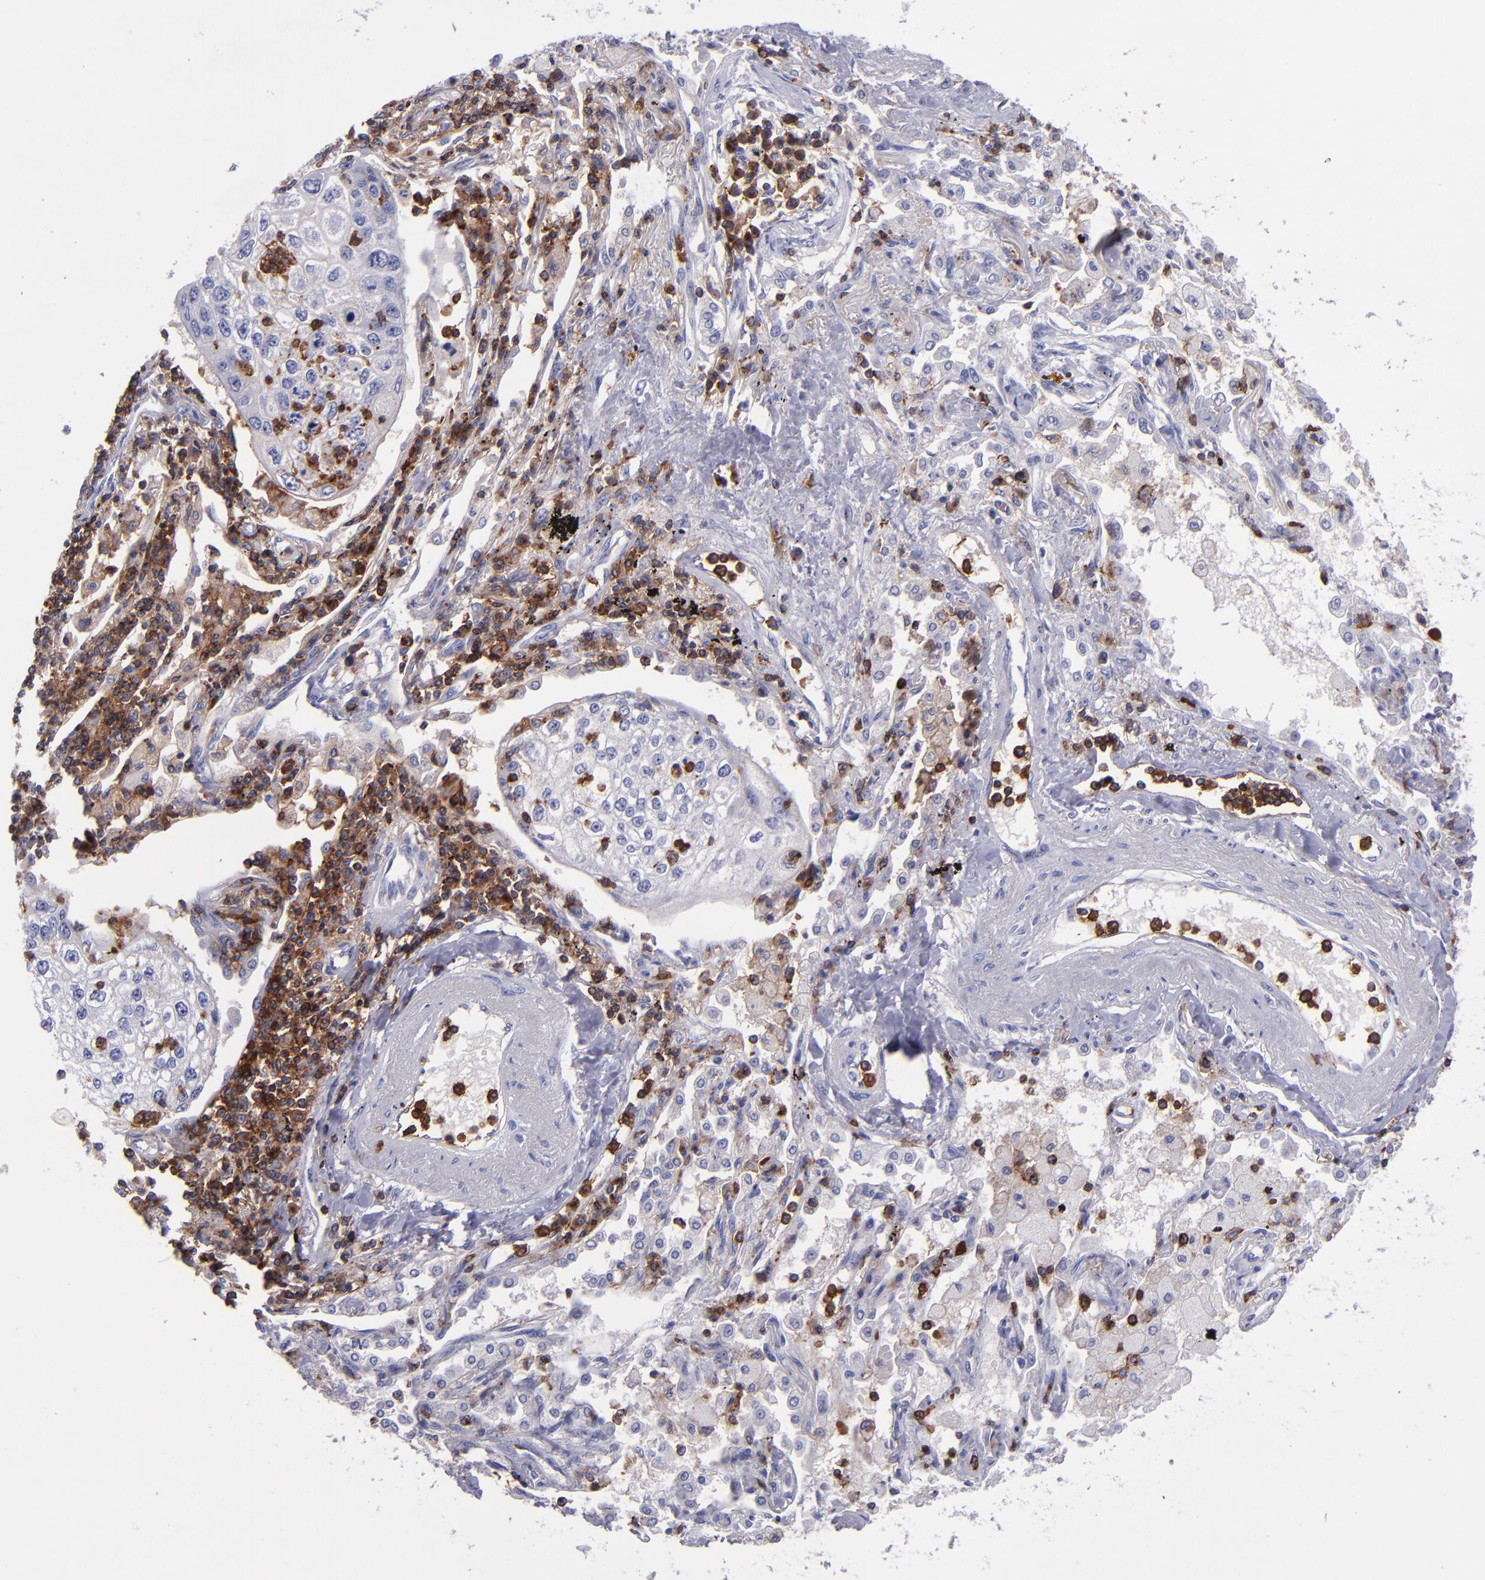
{"staining": {"intensity": "negative", "quantity": "none", "location": "none"}, "tissue": "lung cancer", "cell_type": "Tumor cells", "image_type": "cancer", "snomed": [{"axis": "morphology", "description": "Squamous cell carcinoma, NOS"}, {"axis": "topography", "description": "Lung"}], "caption": "IHC histopathology image of human squamous cell carcinoma (lung) stained for a protein (brown), which exhibits no staining in tumor cells.", "gene": "ICAM3", "patient": {"sex": "male", "age": 75}}